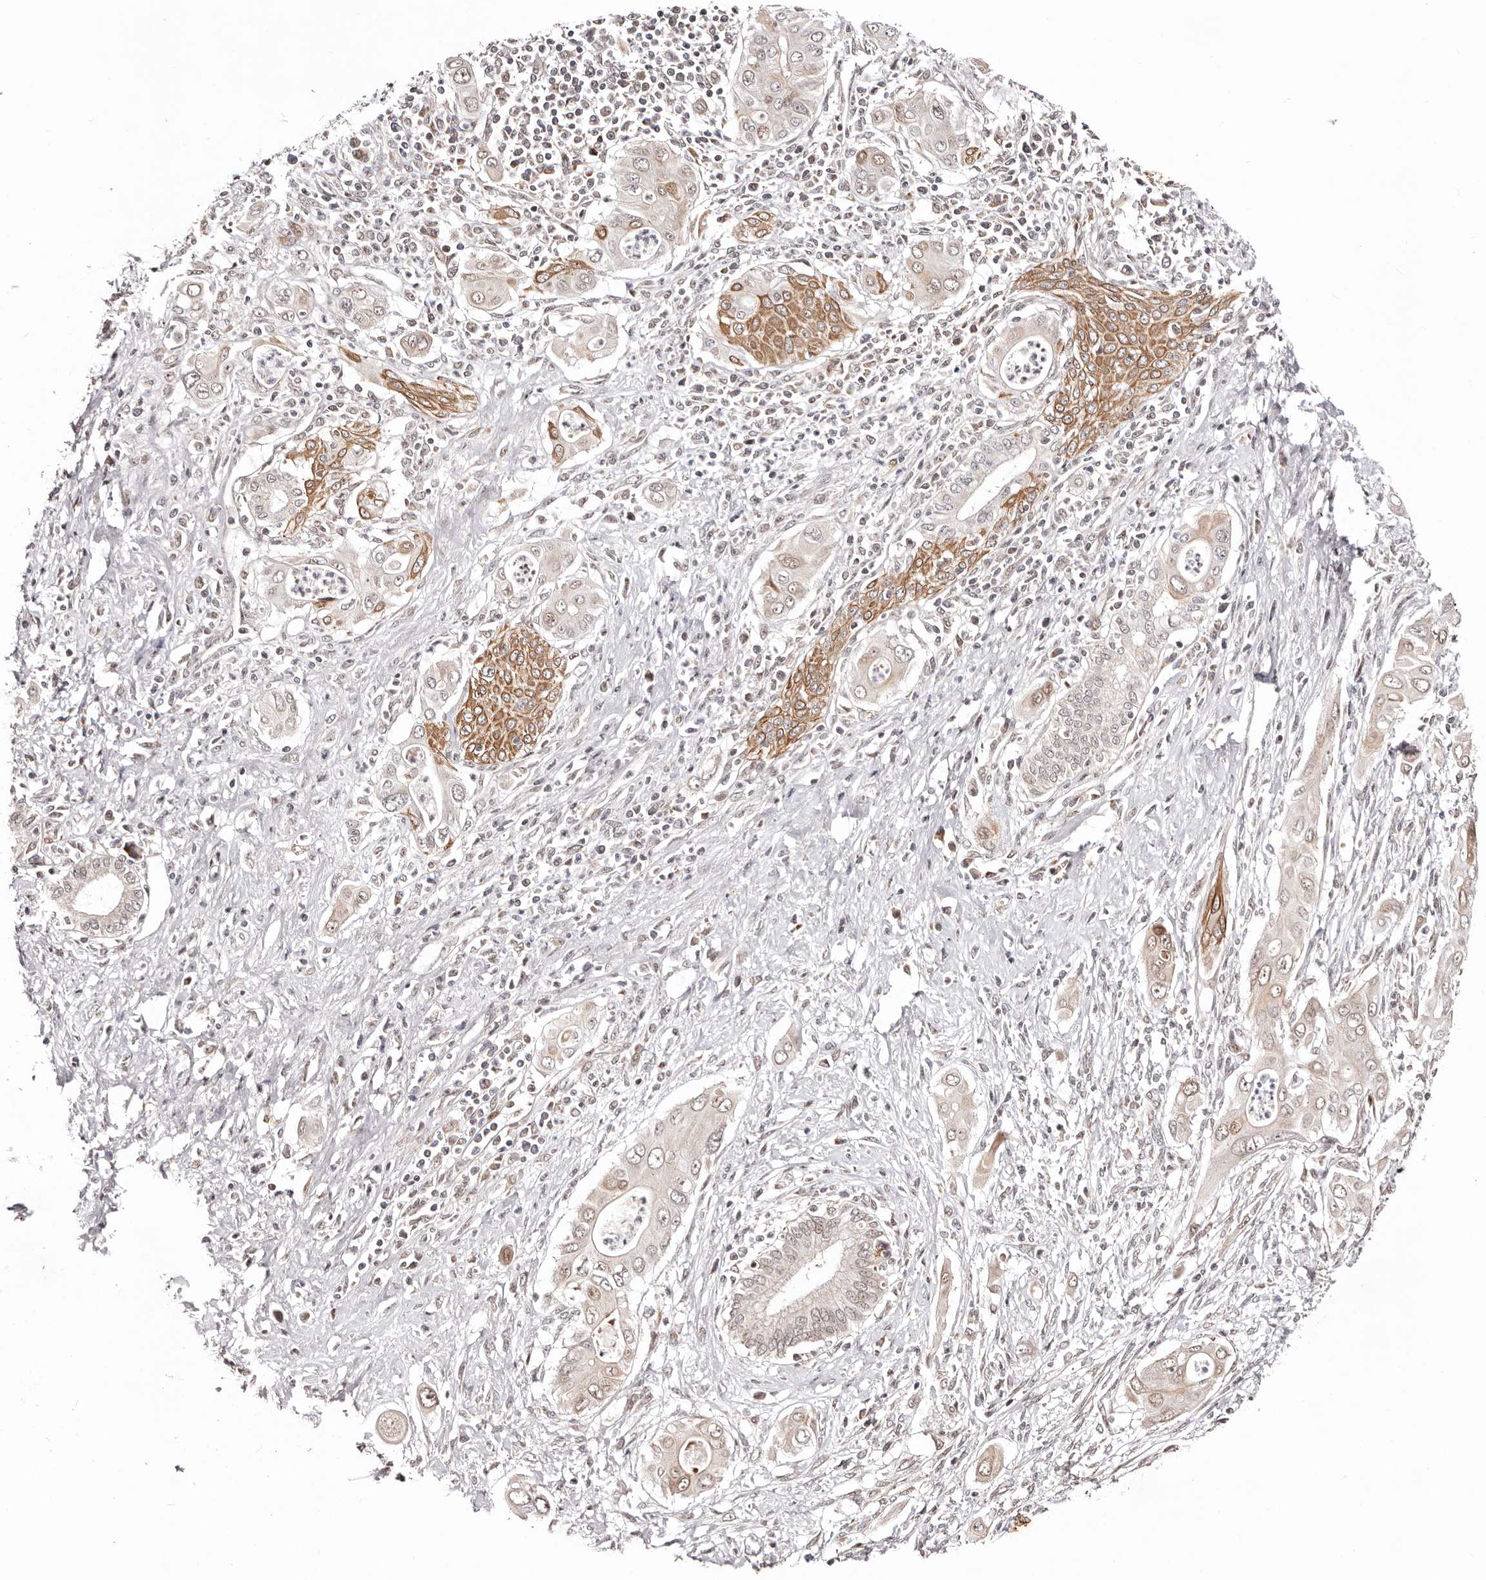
{"staining": {"intensity": "moderate", "quantity": "<25%", "location": "cytoplasmic/membranous"}, "tissue": "pancreatic cancer", "cell_type": "Tumor cells", "image_type": "cancer", "snomed": [{"axis": "morphology", "description": "Adenocarcinoma, NOS"}, {"axis": "topography", "description": "Pancreas"}], "caption": "Human pancreatic cancer (adenocarcinoma) stained with a protein marker displays moderate staining in tumor cells.", "gene": "HIVEP3", "patient": {"sex": "male", "age": 58}}